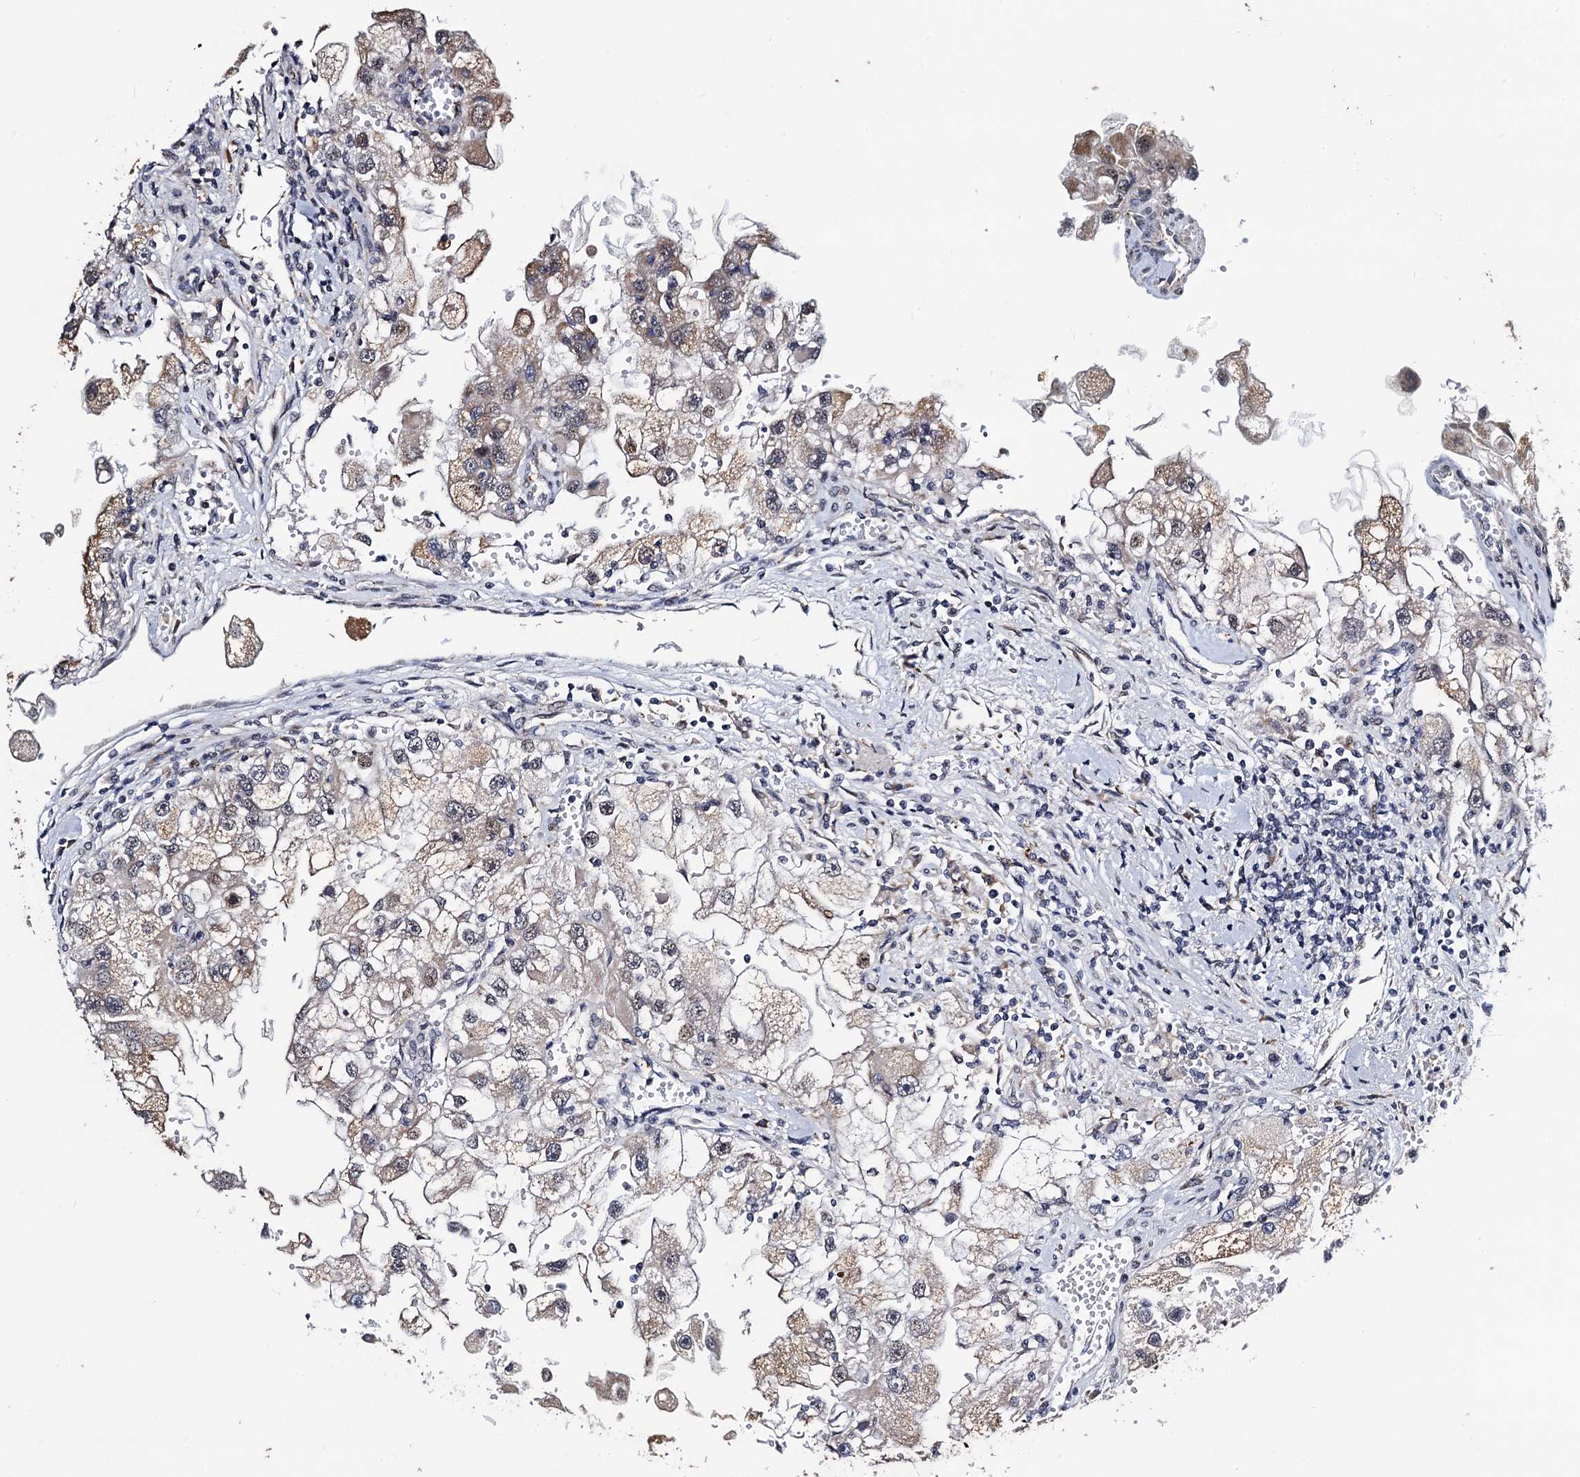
{"staining": {"intensity": "weak", "quantity": "25%-75%", "location": "cytoplasmic/membranous"}, "tissue": "renal cancer", "cell_type": "Tumor cells", "image_type": "cancer", "snomed": [{"axis": "morphology", "description": "Adenocarcinoma, NOS"}, {"axis": "topography", "description": "Kidney"}], "caption": "Renal cancer stained with a protein marker demonstrates weak staining in tumor cells.", "gene": "FAM222A", "patient": {"sex": "male", "age": 63}}